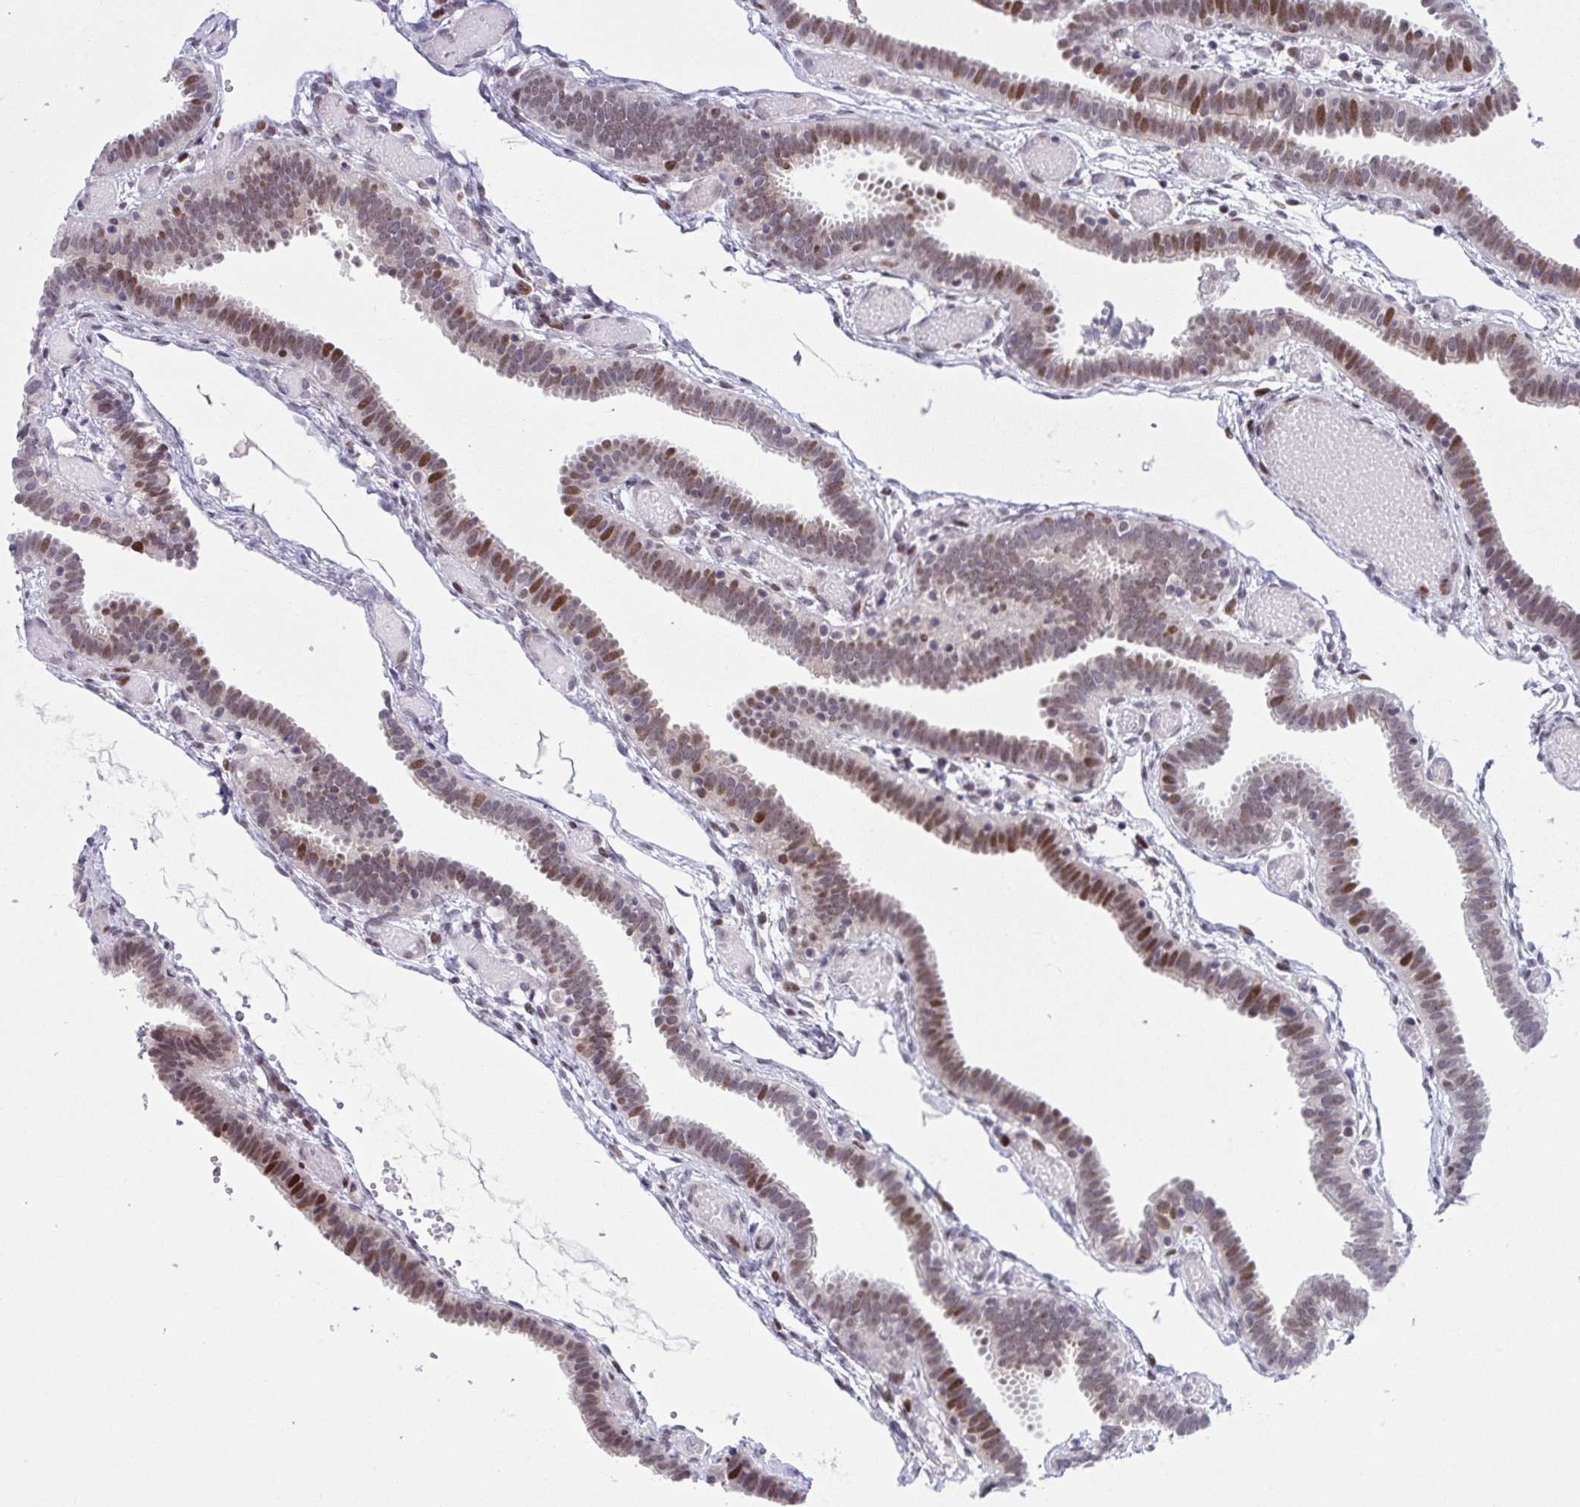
{"staining": {"intensity": "moderate", "quantity": "25%-75%", "location": "nuclear"}, "tissue": "fallopian tube", "cell_type": "Glandular cells", "image_type": "normal", "snomed": [{"axis": "morphology", "description": "Normal tissue, NOS"}, {"axis": "topography", "description": "Fallopian tube"}], "caption": "Protein staining of normal fallopian tube shows moderate nuclear expression in about 25%-75% of glandular cells.", "gene": "ZFHX3", "patient": {"sex": "female", "age": 37}}